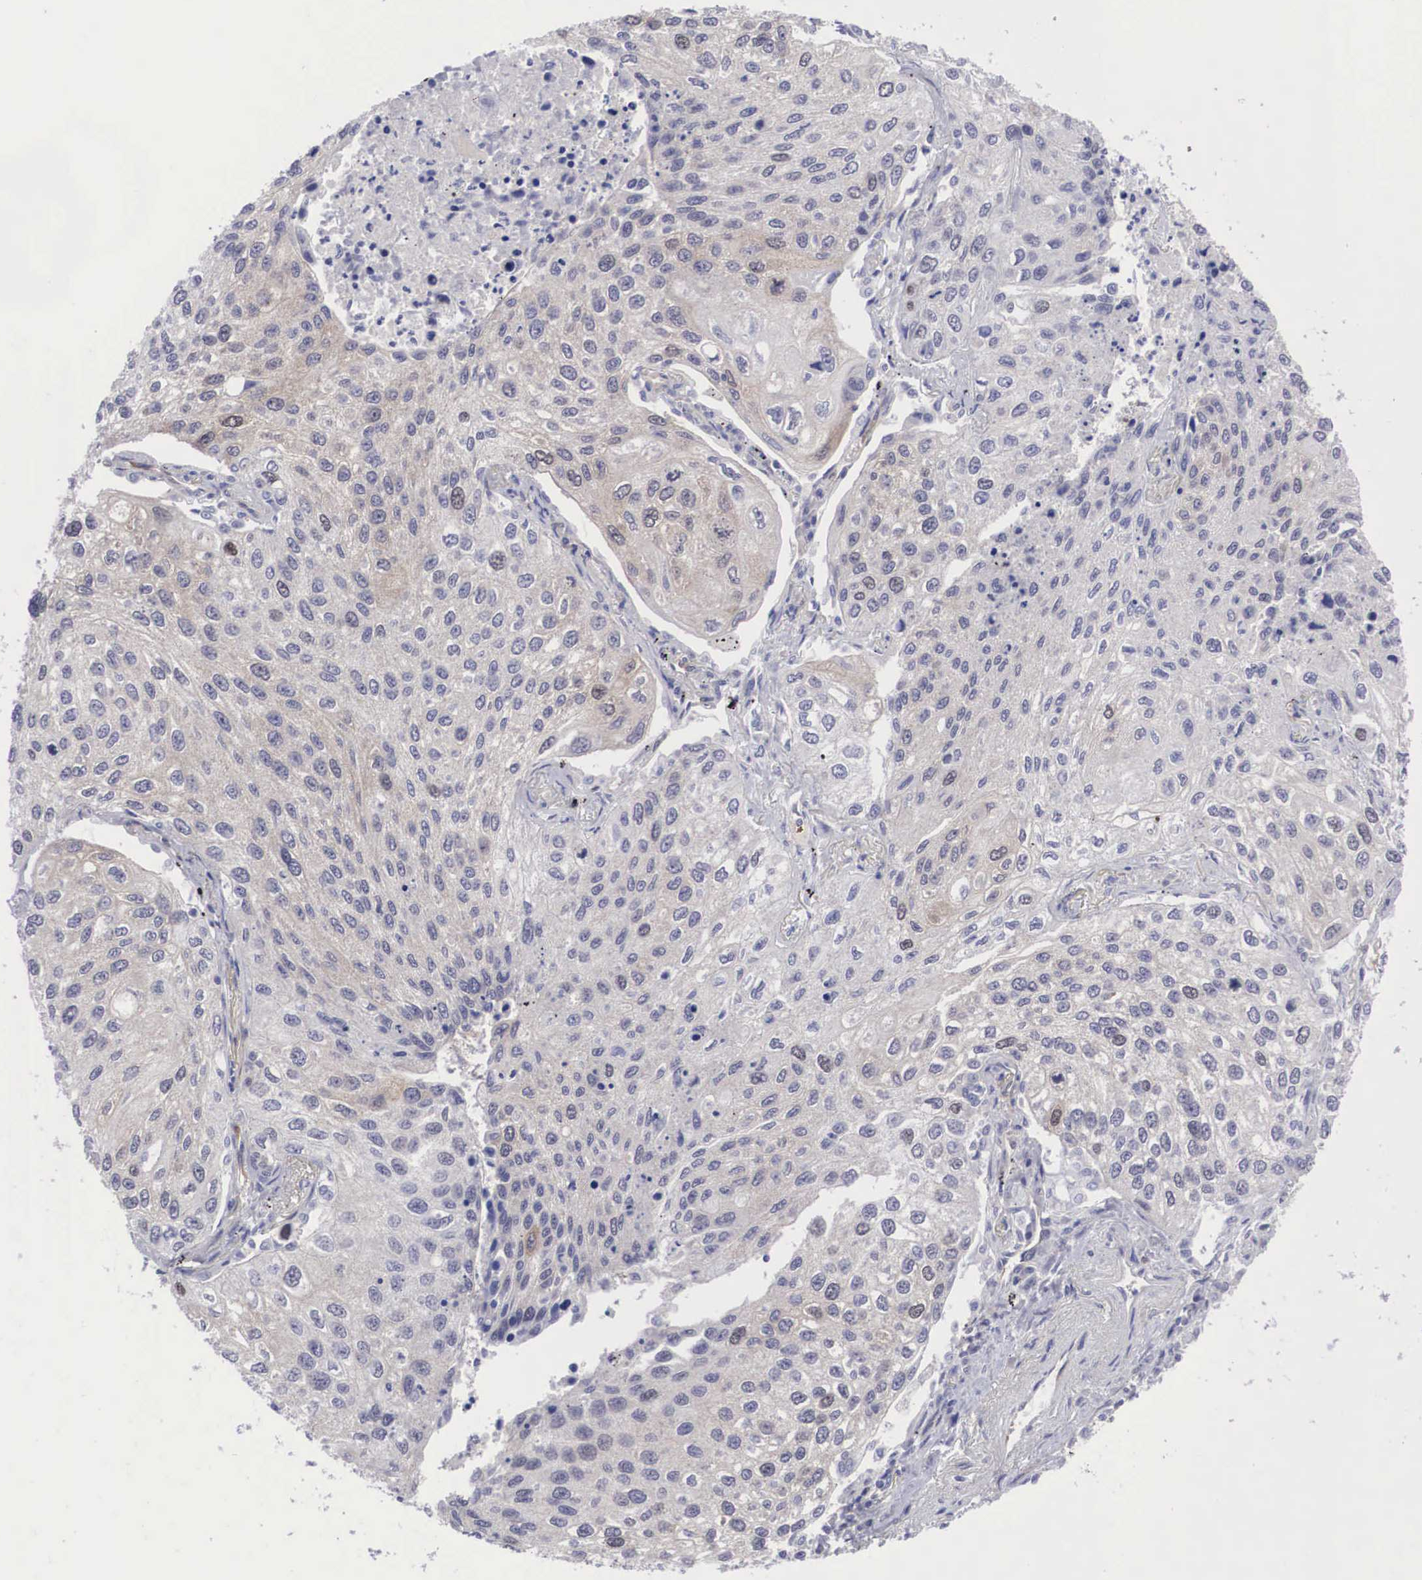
{"staining": {"intensity": "negative", "quantity": "none", "location": "none"}, "tissue": "lung cancer", "cell_type": "Tumor cells", "image_type": "cancer", "snomed": [{"axis": "morphology", "description": "Squamous cell carcinoma, NOS"}, {"axis": "topography", "description": "Lung"}], "caption": "The histopathology image reveals no staining of tumor cells in lung cancer.", "gene": "MAST4", "patient": {"sex": "male", "age": 75}}